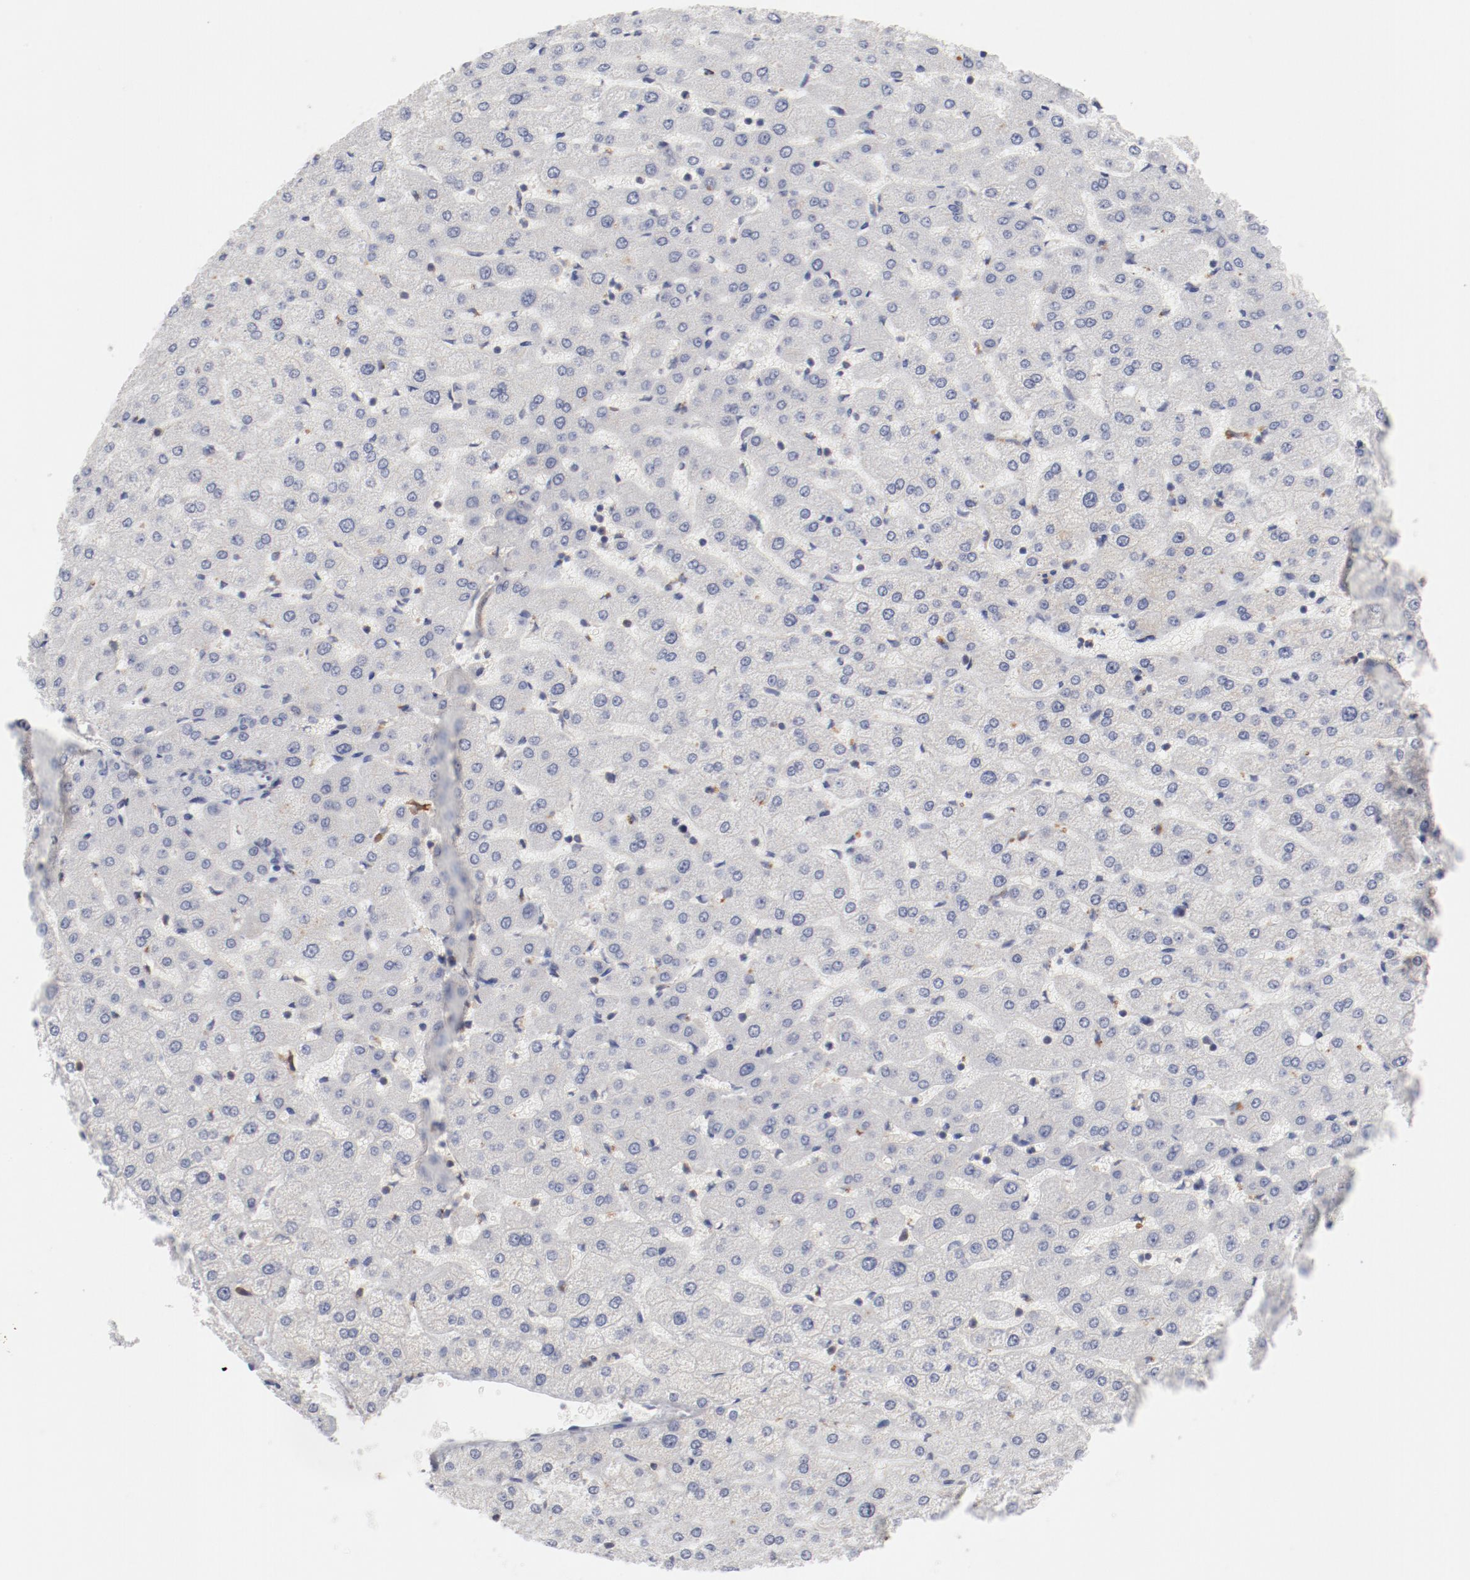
{"staining": {"intensity": "negative", "quantity": "none", "location": "none"}, "tissue": "liver", "cell_type": "Hepatocytes", "image_type": "normal", "snomed": [{"axis": "morphology", "description": "Normal tissue, NOS"}, {"axis": "morphology", "description": "Fibrosis, NOS"}, {"axis": "topography", "description": "Liver"}], "caption": "A high-resolution micrograph shows IHC staining of benign liver, which reveals no significant staining in hepatocytes.", "gene": "CBL", "patient": {"sex": "female", "age": 29}}